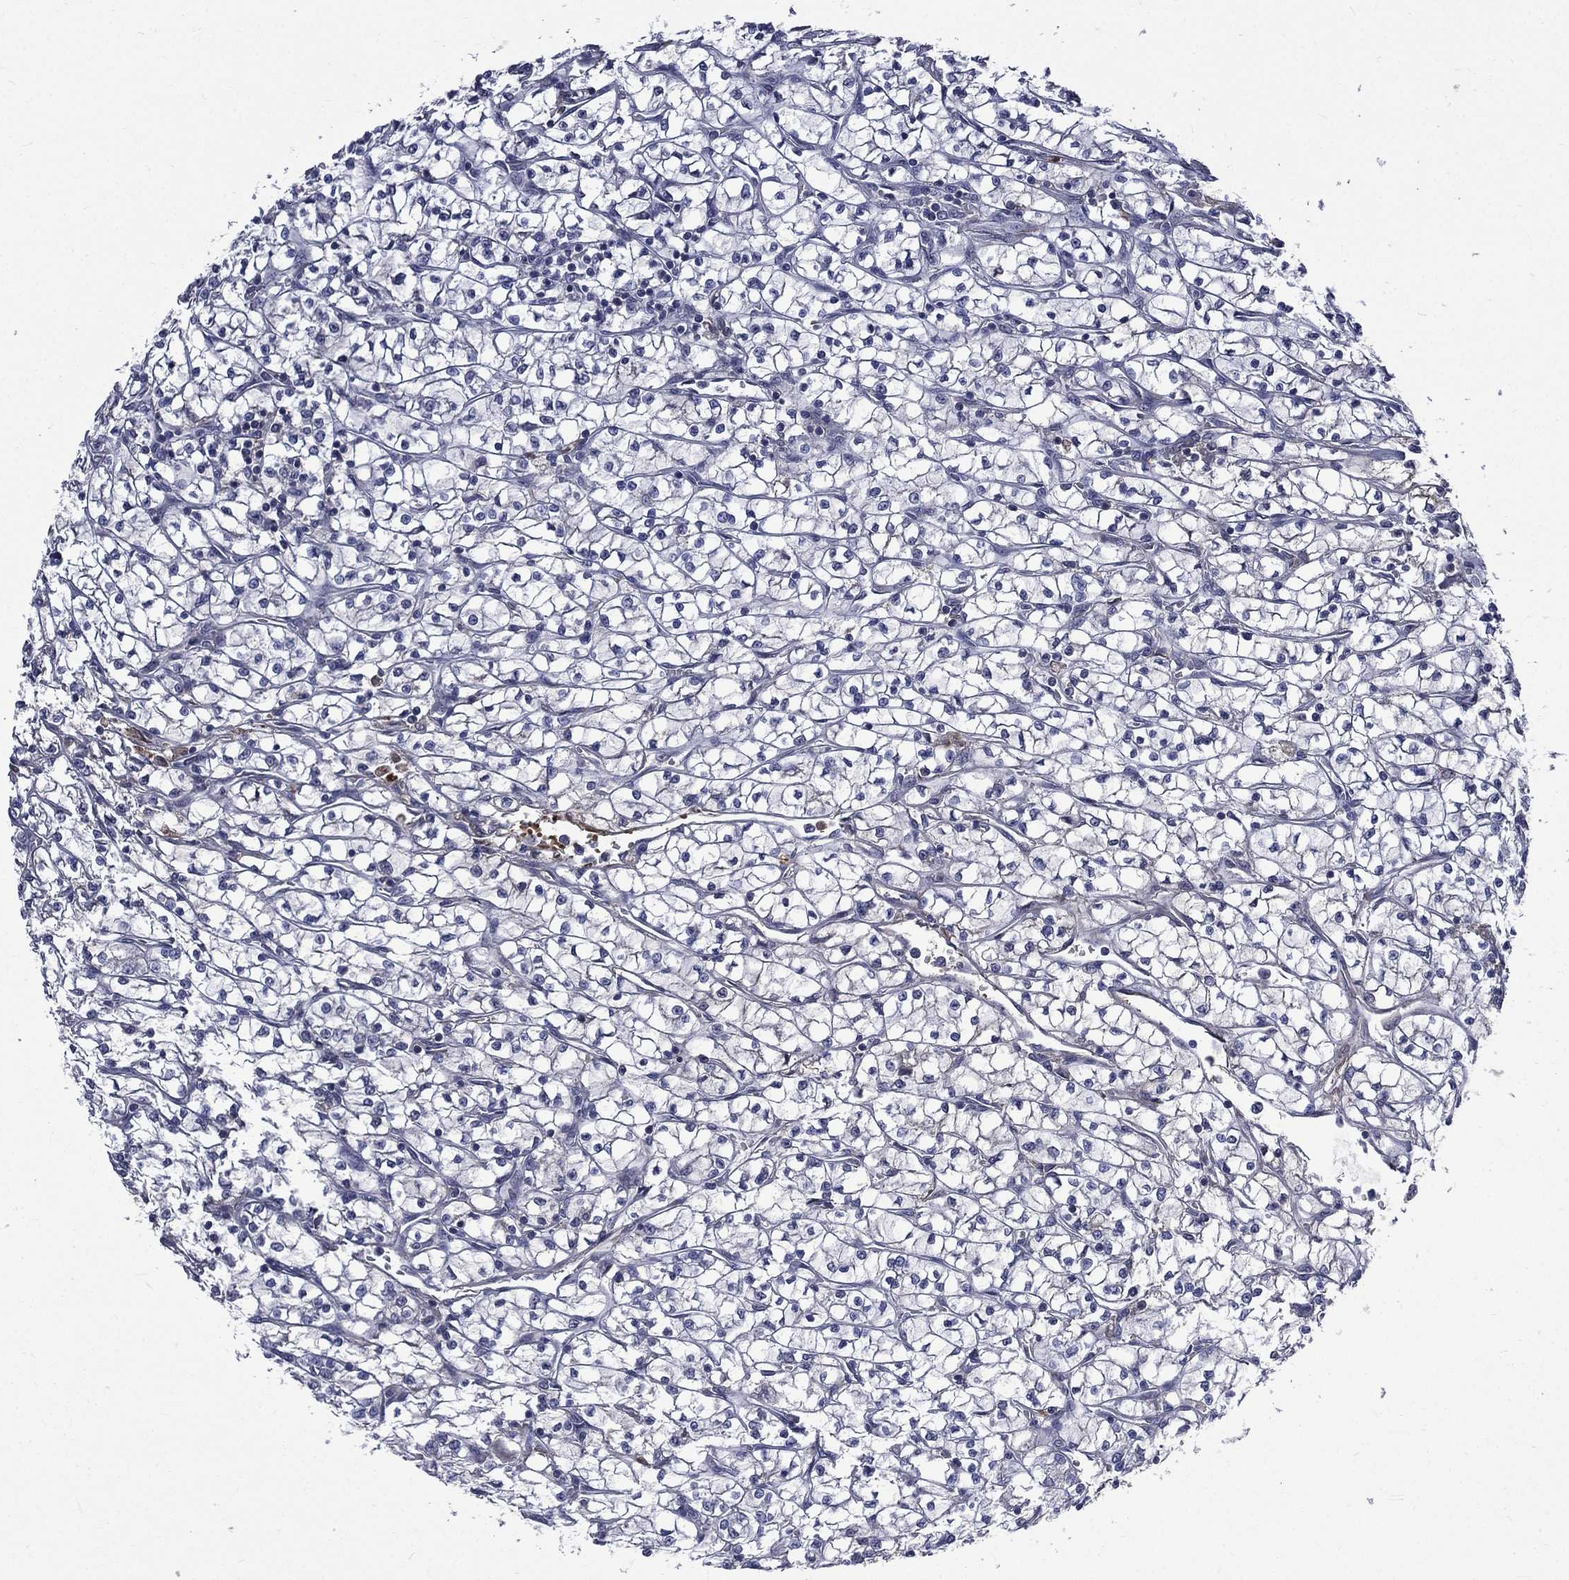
{"staining": {"intensity": "negative", "quantity": "none", "location": "none"}, "tissue": "renal cancer", "cell_type": "Tumor cells", "image_type": "cancer", "snomed": [{"axis": "morphology", "description": "Adenocarcinoma, NOS"}, {"axis": "topography", "description": "Kidney"}], "caption": "The image reveals no staining of tumor cells in renal cancer. Brightfield microscopy of immunohistochemistry stained with DAB (3,3'-diaminobenzidine) (brown) and hematoxylin (blue), captured at high magnification.", "gene": "FGG", "patient": {"sex": "female", "age": 64}}